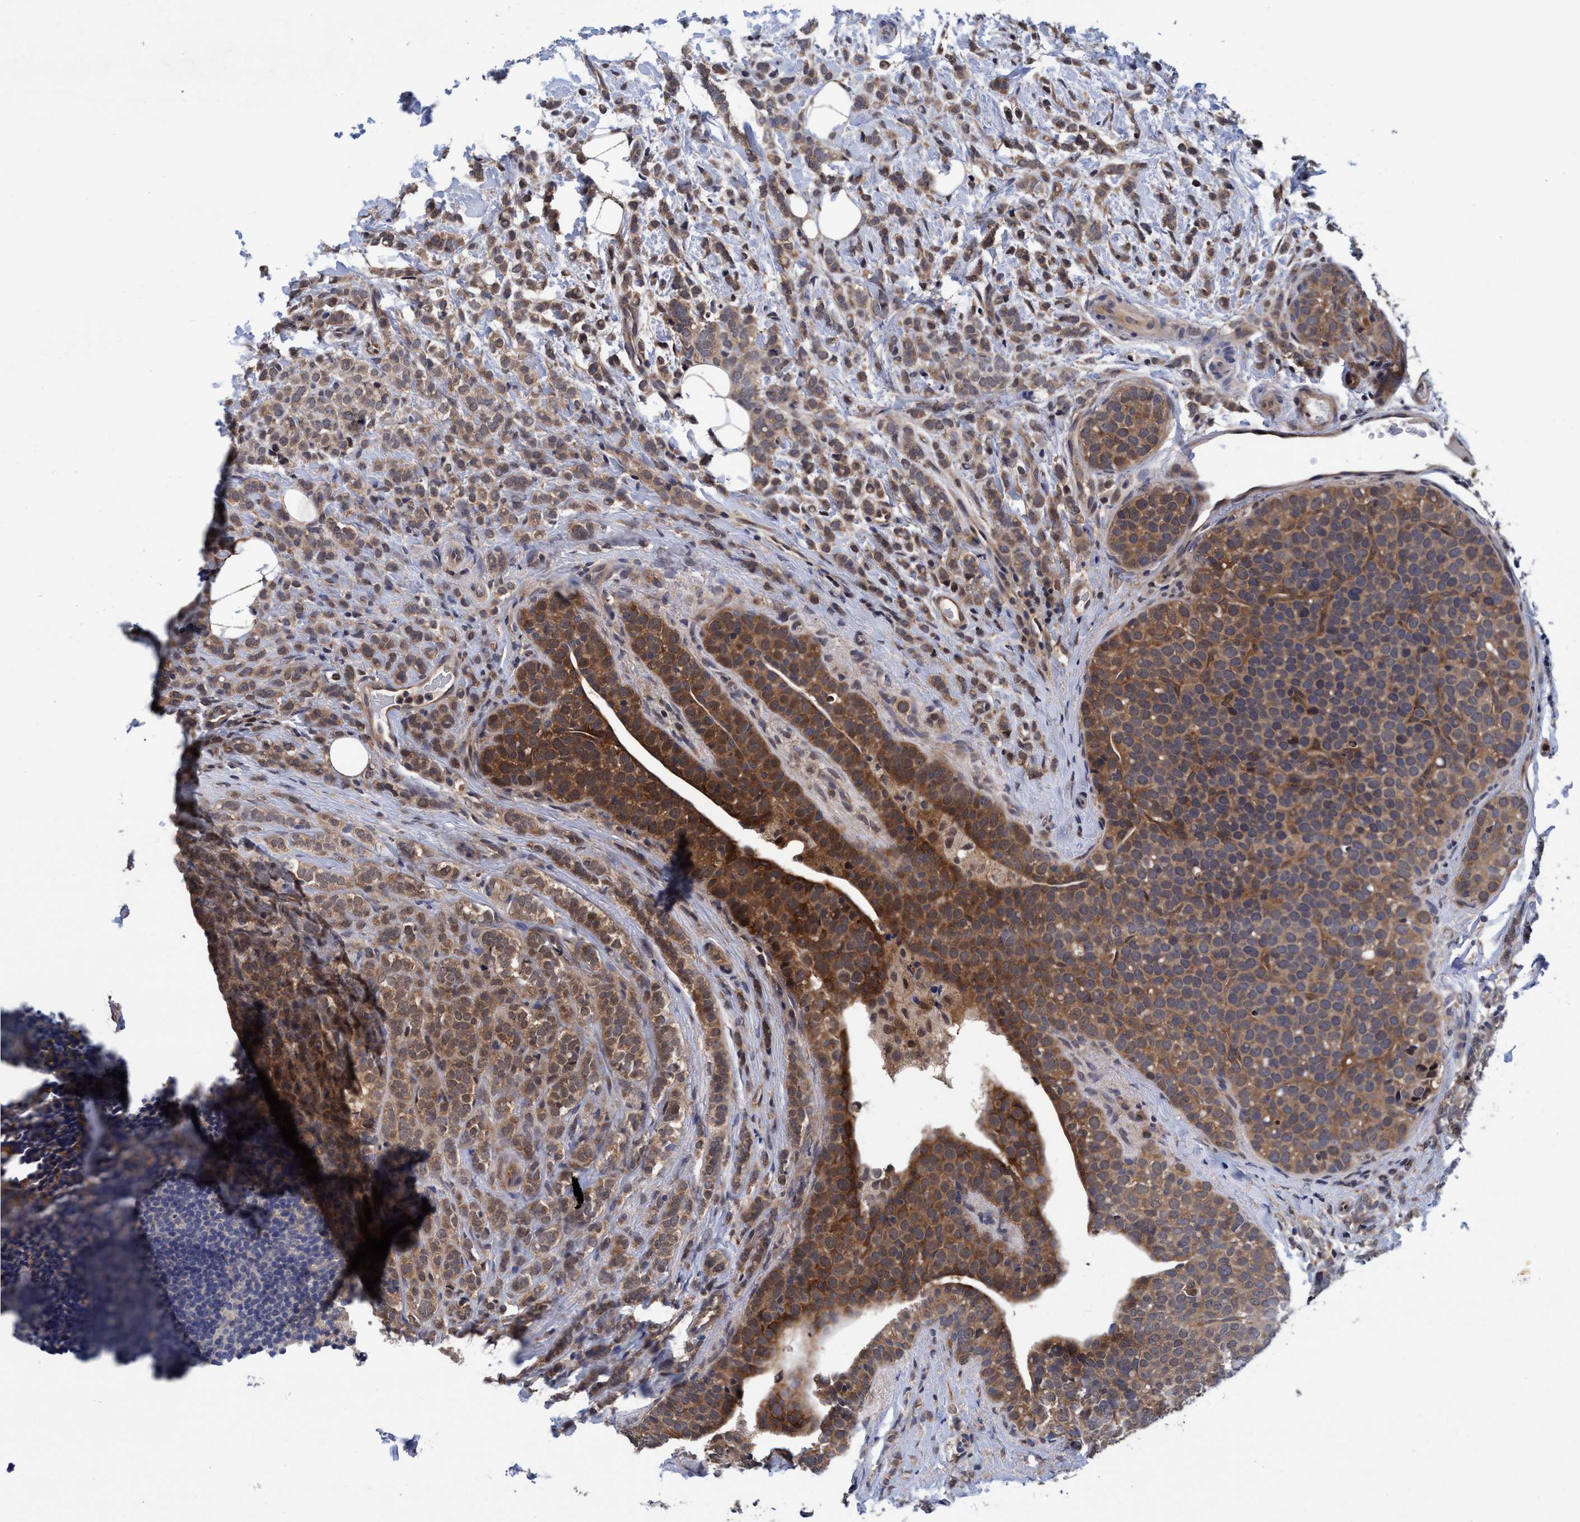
{"staining": {"intensity": "moderate", "quantity": ">75%", "location": "cytoplasmic/membranous"}, "tissue": "breast cancer", "cell_type": "Tumor cells", "image_type": "cancer", "snomed": [{"axis": "morphology", "description": "Lobular carcinoma"}, {"axis": "topography", "description": "Breast"}], "caption": "Immunohistochemical staining of human breast cancer reveals medium levels of moderate cytoplasmic/membranous expression in about >75% of tumor cells. Nuclei are stained in blue.", "gene": "PSMD12", "patient": {"sex": "female", "age": 50}}